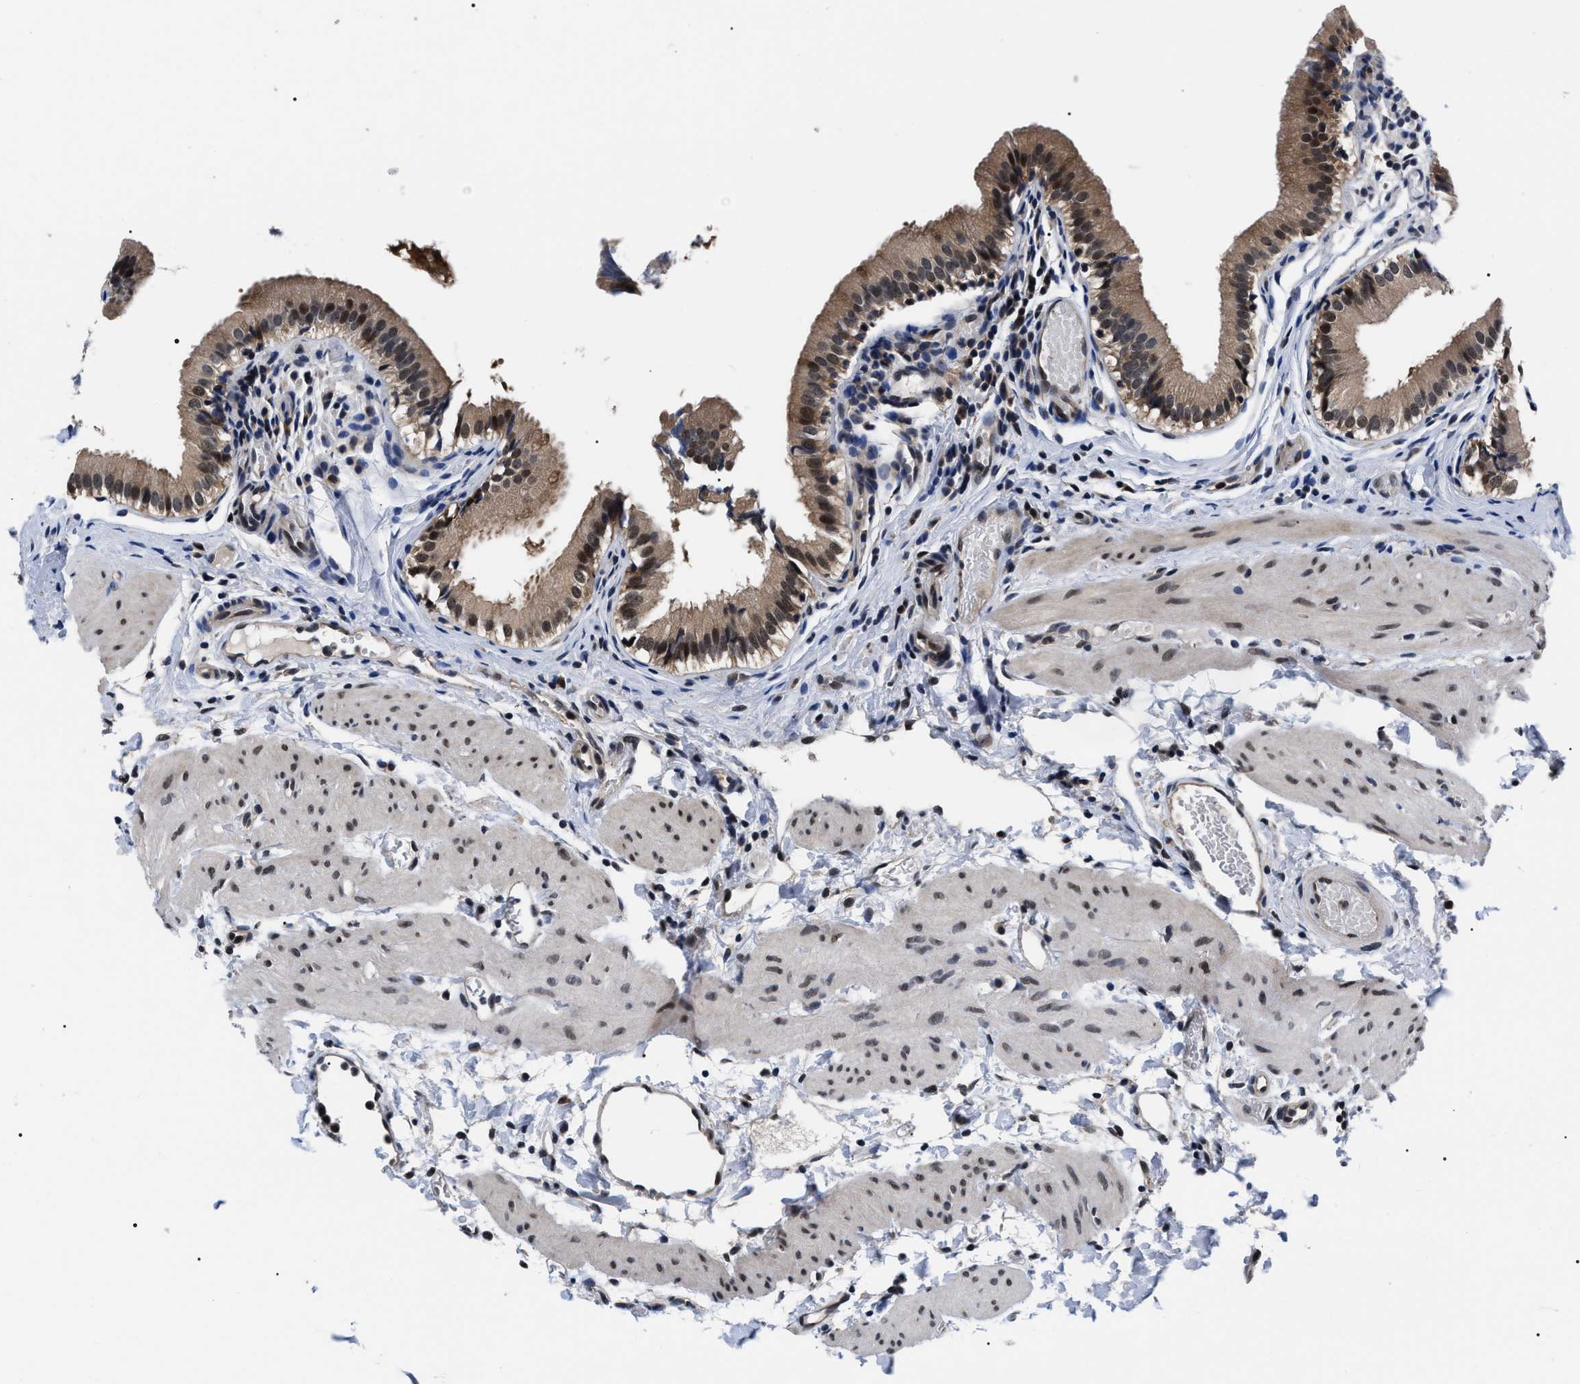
{"staining": {"intensity": "moderate", "quantity": ">75%", "location": "cytoplasmic/membranous,nuclear"}, "tissue": "gallbladder", "cell_type": "Glandular cells", "image_type": "normal", "snomed": [{"axis": "morphology", "description": "Normal tissue, NOS"}, {"axis": "topography", "description": "Gallbladder"}], "caption": "An immunohistochemistry (IHC) photomicrograph of normal tissue is shown. Protein staining in brown shows moderate cytoplasmic/membranous,nuclear positivity in gallbladder within glandular cells.", "gene": "CSNK2A1", "patient": {"sex": "female", "age": 26}}